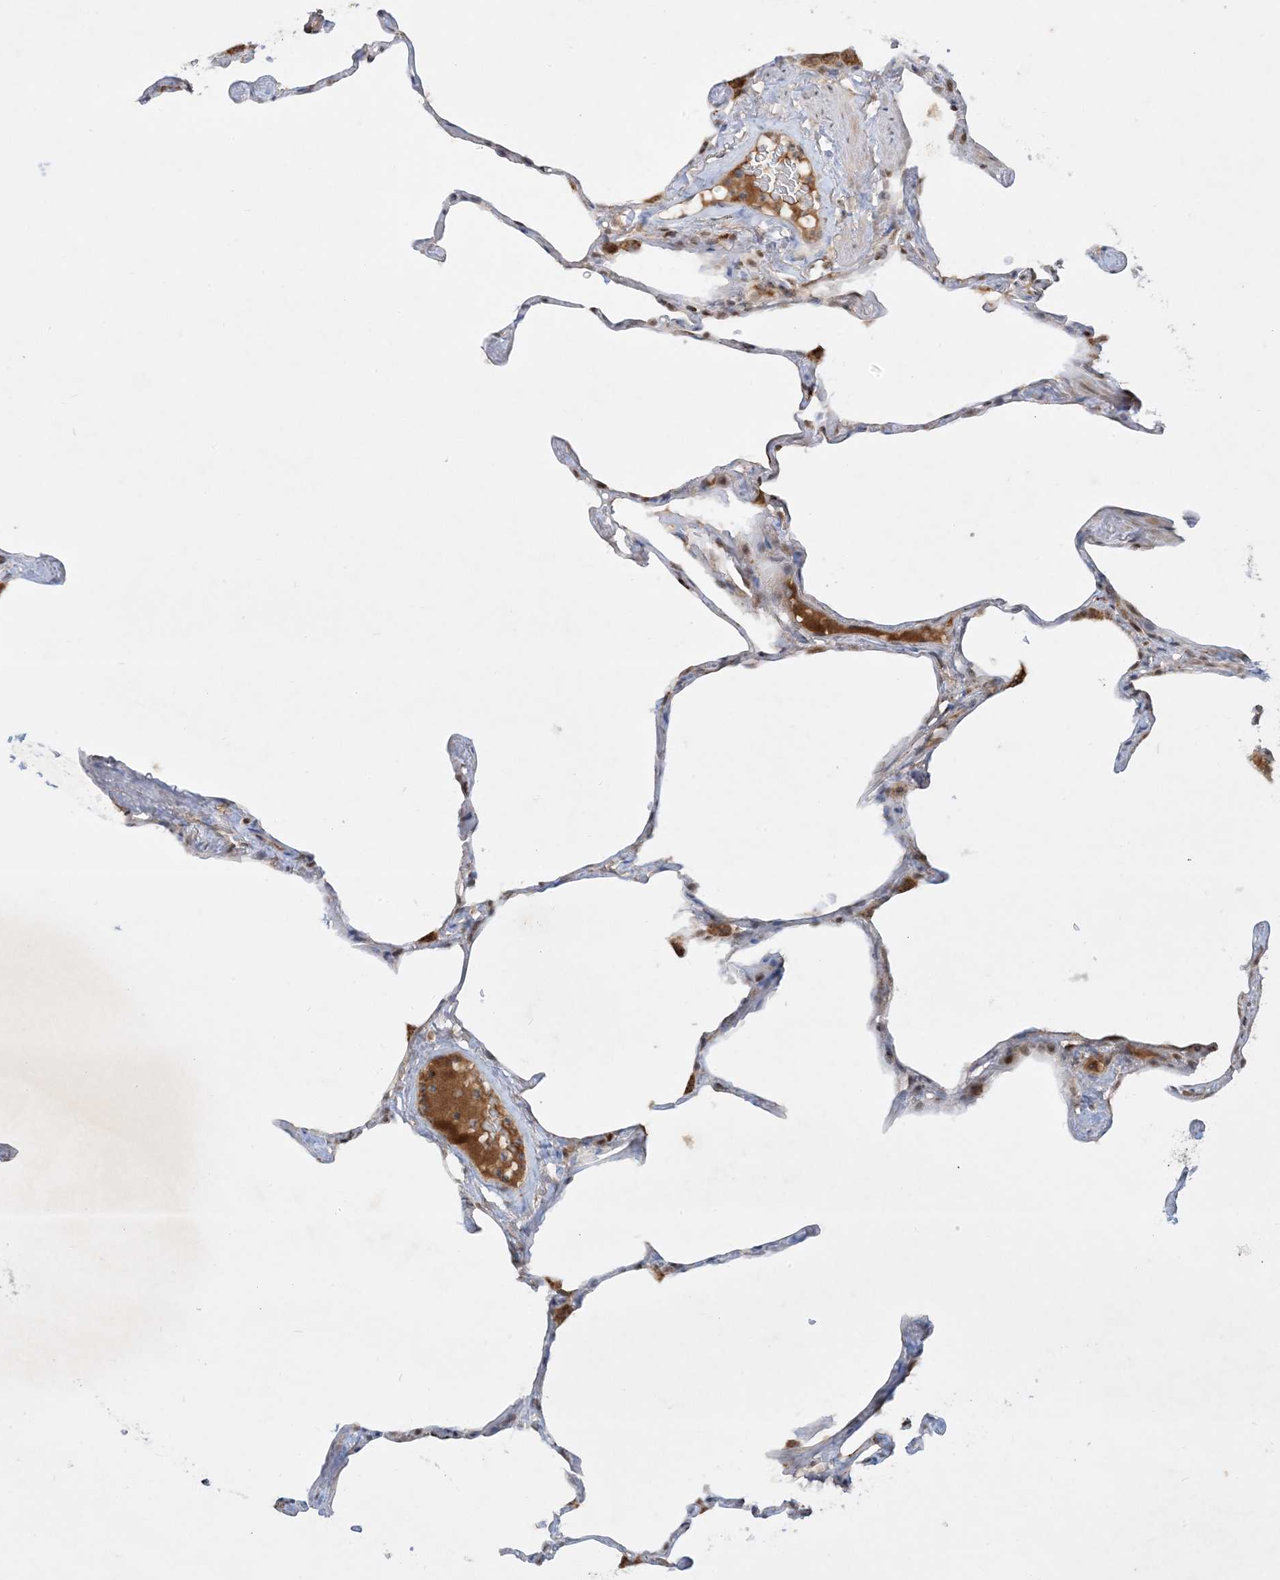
{"staining": {"intensity": "weak", "quantity": "<25%", "location": "cytoplasmic/membranous"}, "tissue": "lung", "cell_type": "Alveolar cells", "image_type": "normal", "snomed": [{"axis": "morphology", "description": "Normal tissue, NOS"}, {"axis": "topography", "description": "Lung"}], "caption": "Alveolar cells show no significant protein staining in benign lung. (Immunohistochemistry (ihc), brightfield microscopy, high magnification).", "gene": "NDUFAF3", "patient": {"sex": "male", "age": 65}}